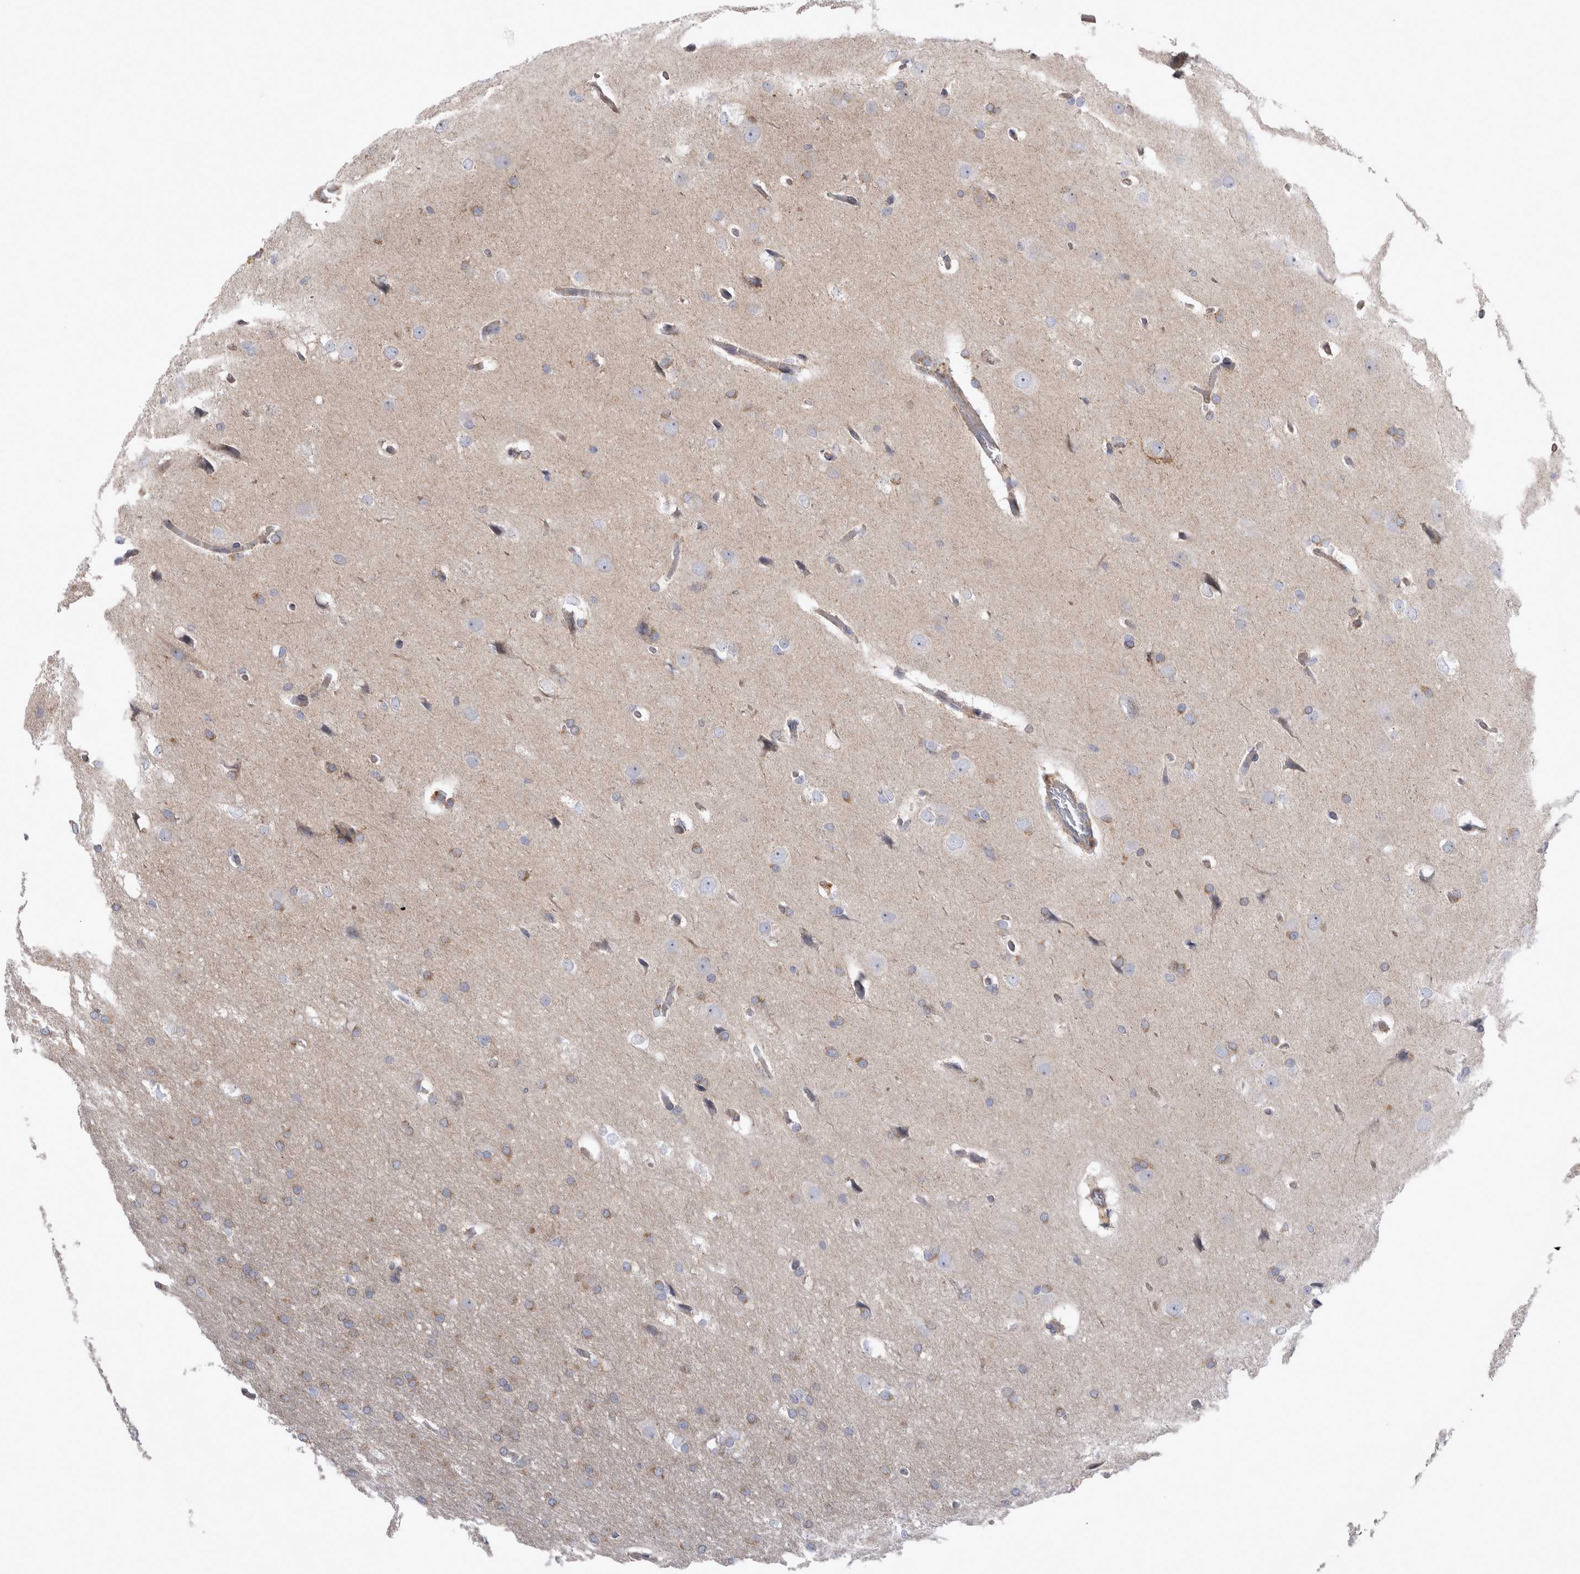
{"staining": {"intensity": "moderate", "quantity": "25%-75%", "location": "cytoplasmic/membranous"}, "tissue": "glioma", "cell_type": "Tumor cells", "image_type": "cancer", "snomed": [{"axis": "morphology", "description": "Glioma, malignant, Low grade"}, {"axis": "topography", "description": "Brain"}], "caption": "Moderate cytoplasmic/membranous positivity for a protein is seen in about 25%-75% of tumor cells of malignant low-grade glioma using IHC.", "gene": "TSPOAP1", "patient": {"sex": "female", "age": 37}}